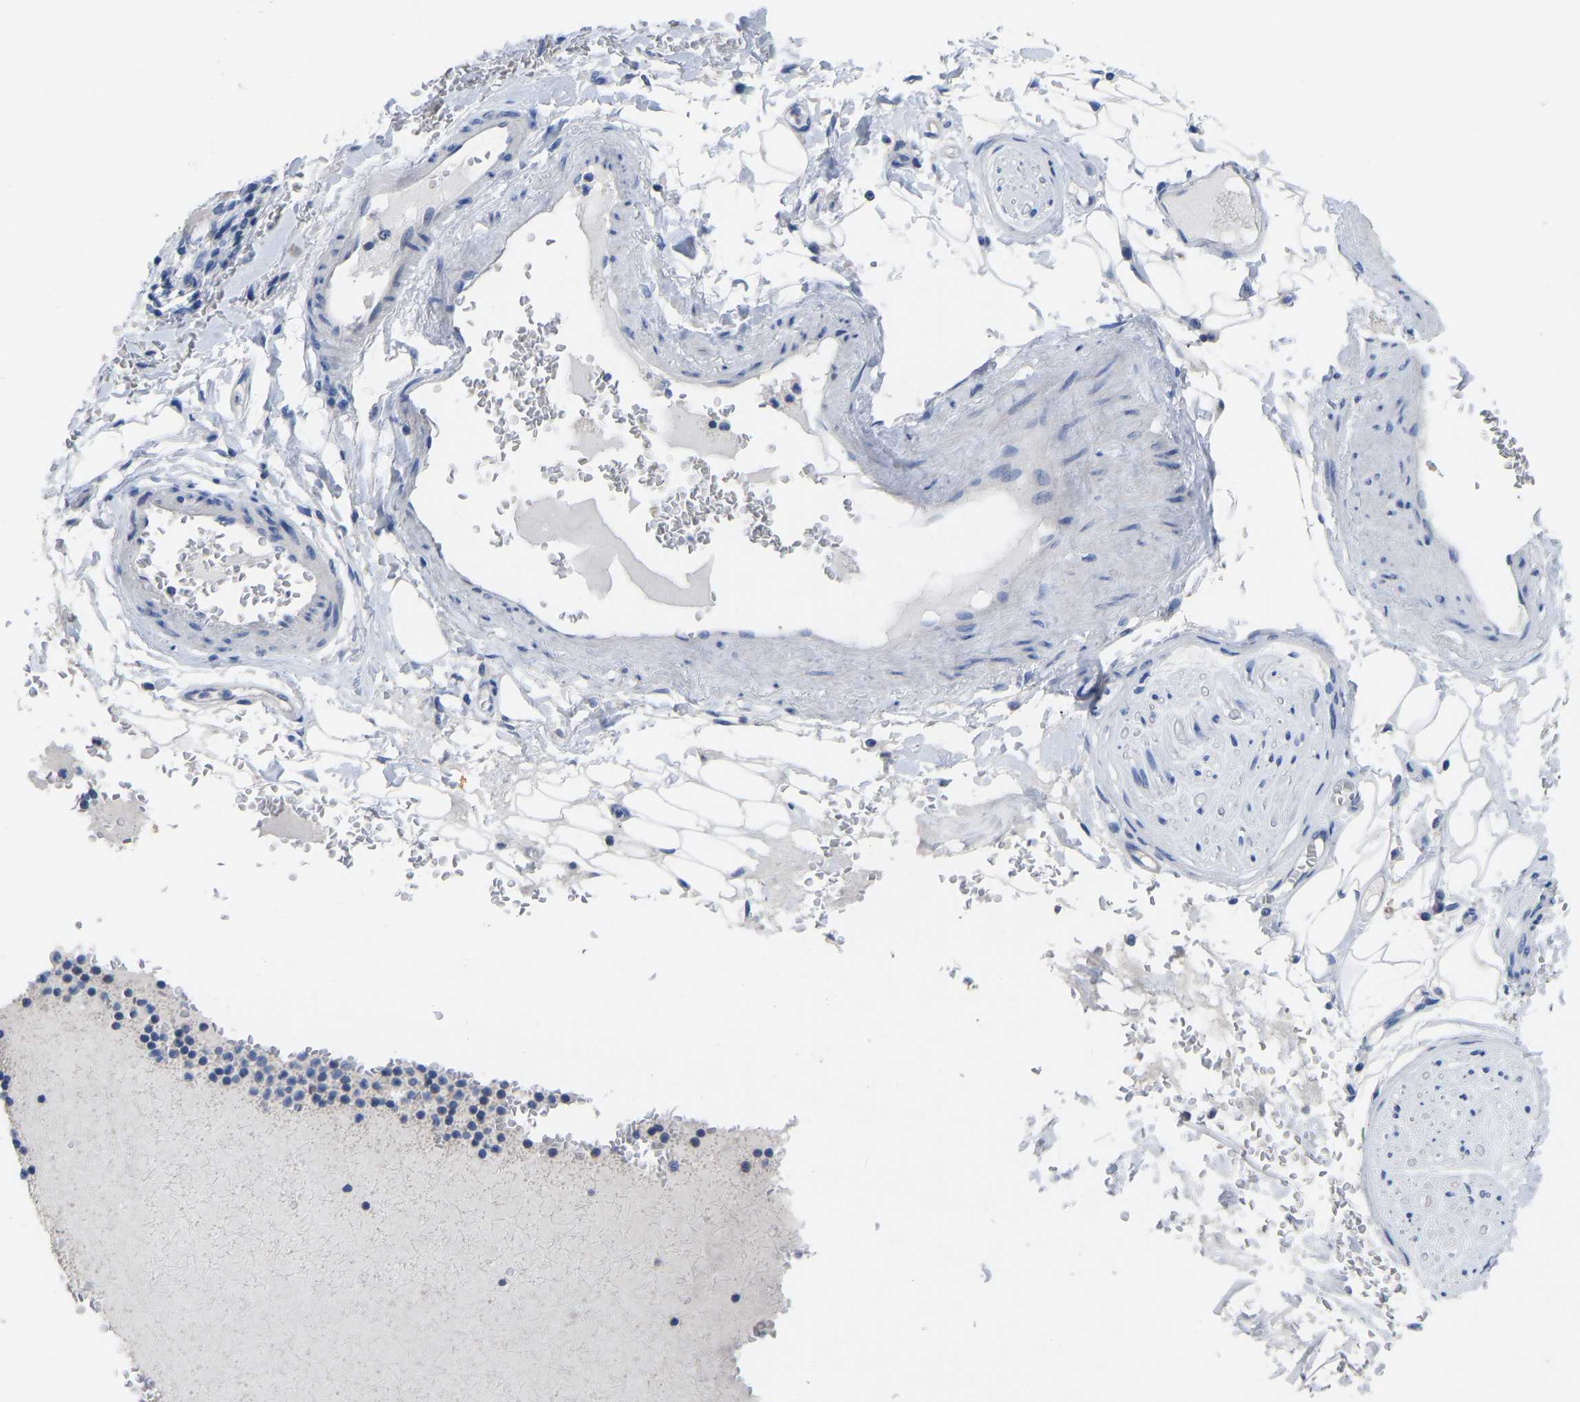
{"staining": {"intensity": "moderate", "quantity": "<25%", "location": "cytoplasmic/membranous"}, "tissue": "bronchus", "cell_type": "Respiratory epithelial cells", "image_type": "normal", "snomed": [{"axis": "morphology", "description": "Normal tissue, NOS"}, {"axis": "topography", "description": "Cartilage tissue"}], "caption": "The photomicrograph displays a brown stain indicating the presence of a protein in the cytoplasmic/membranous of respiratory epithelial cells in bronchus. (DAB = brown stain, brightfield microscopy at high magnification).", "gene": "OLIG2", "patient": {"sex": "female", "age": 63}}